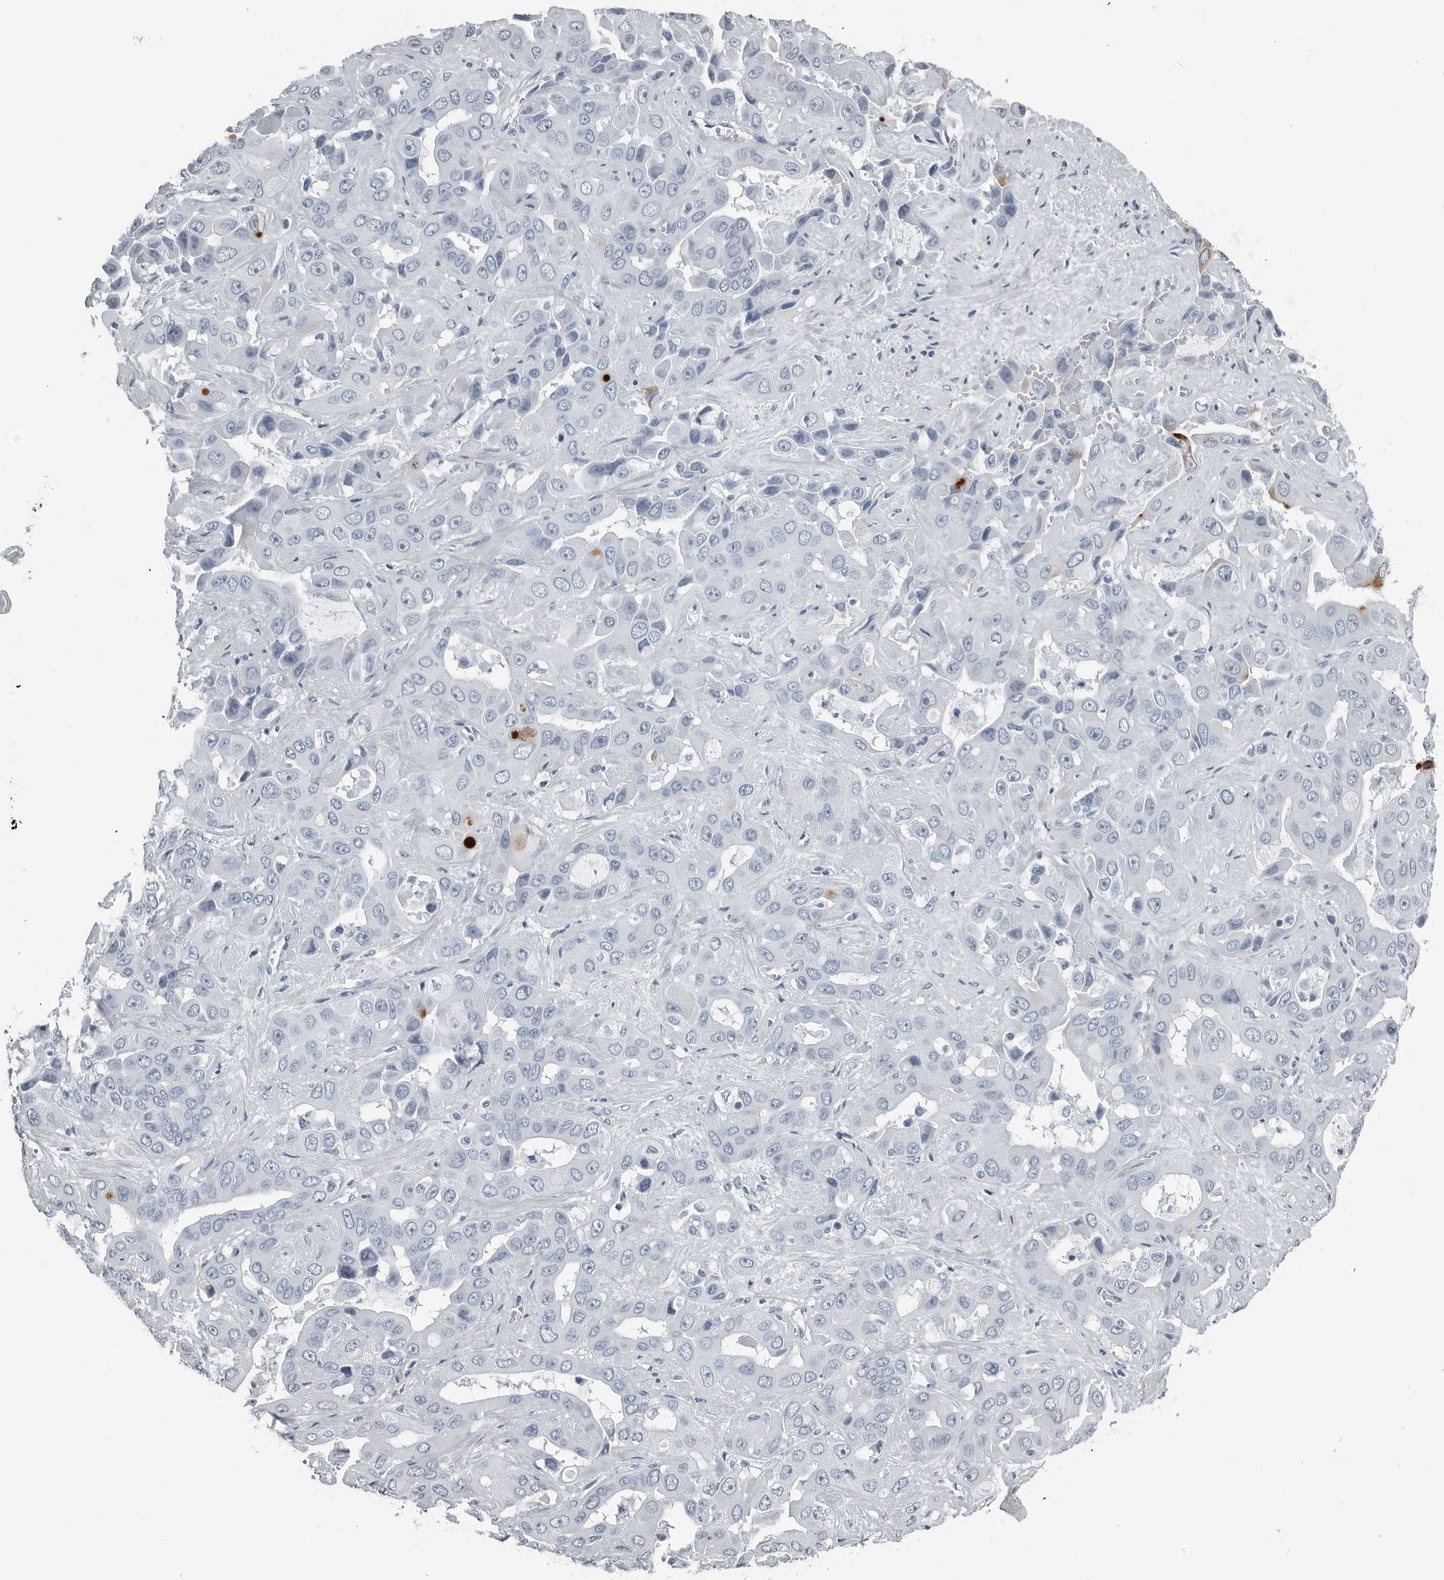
{"staining": {"intensity": "negative", "quantity": "none", "location": "none"}, "tissue": "liver cancer", "cell_type": "Tumor cells", "image_type": "cancer", "snomed": [{"axis": "morphology", "description": "Cholangiocarcinoma"}, {"axis": "topography", "description": "Liver"}], "caption": "A micrograph of human liver cholangiocarcinoma is negative for staining in tumor cells.", "gene": "SPINK1", "patient": {"sex": "female", "age": 52}}